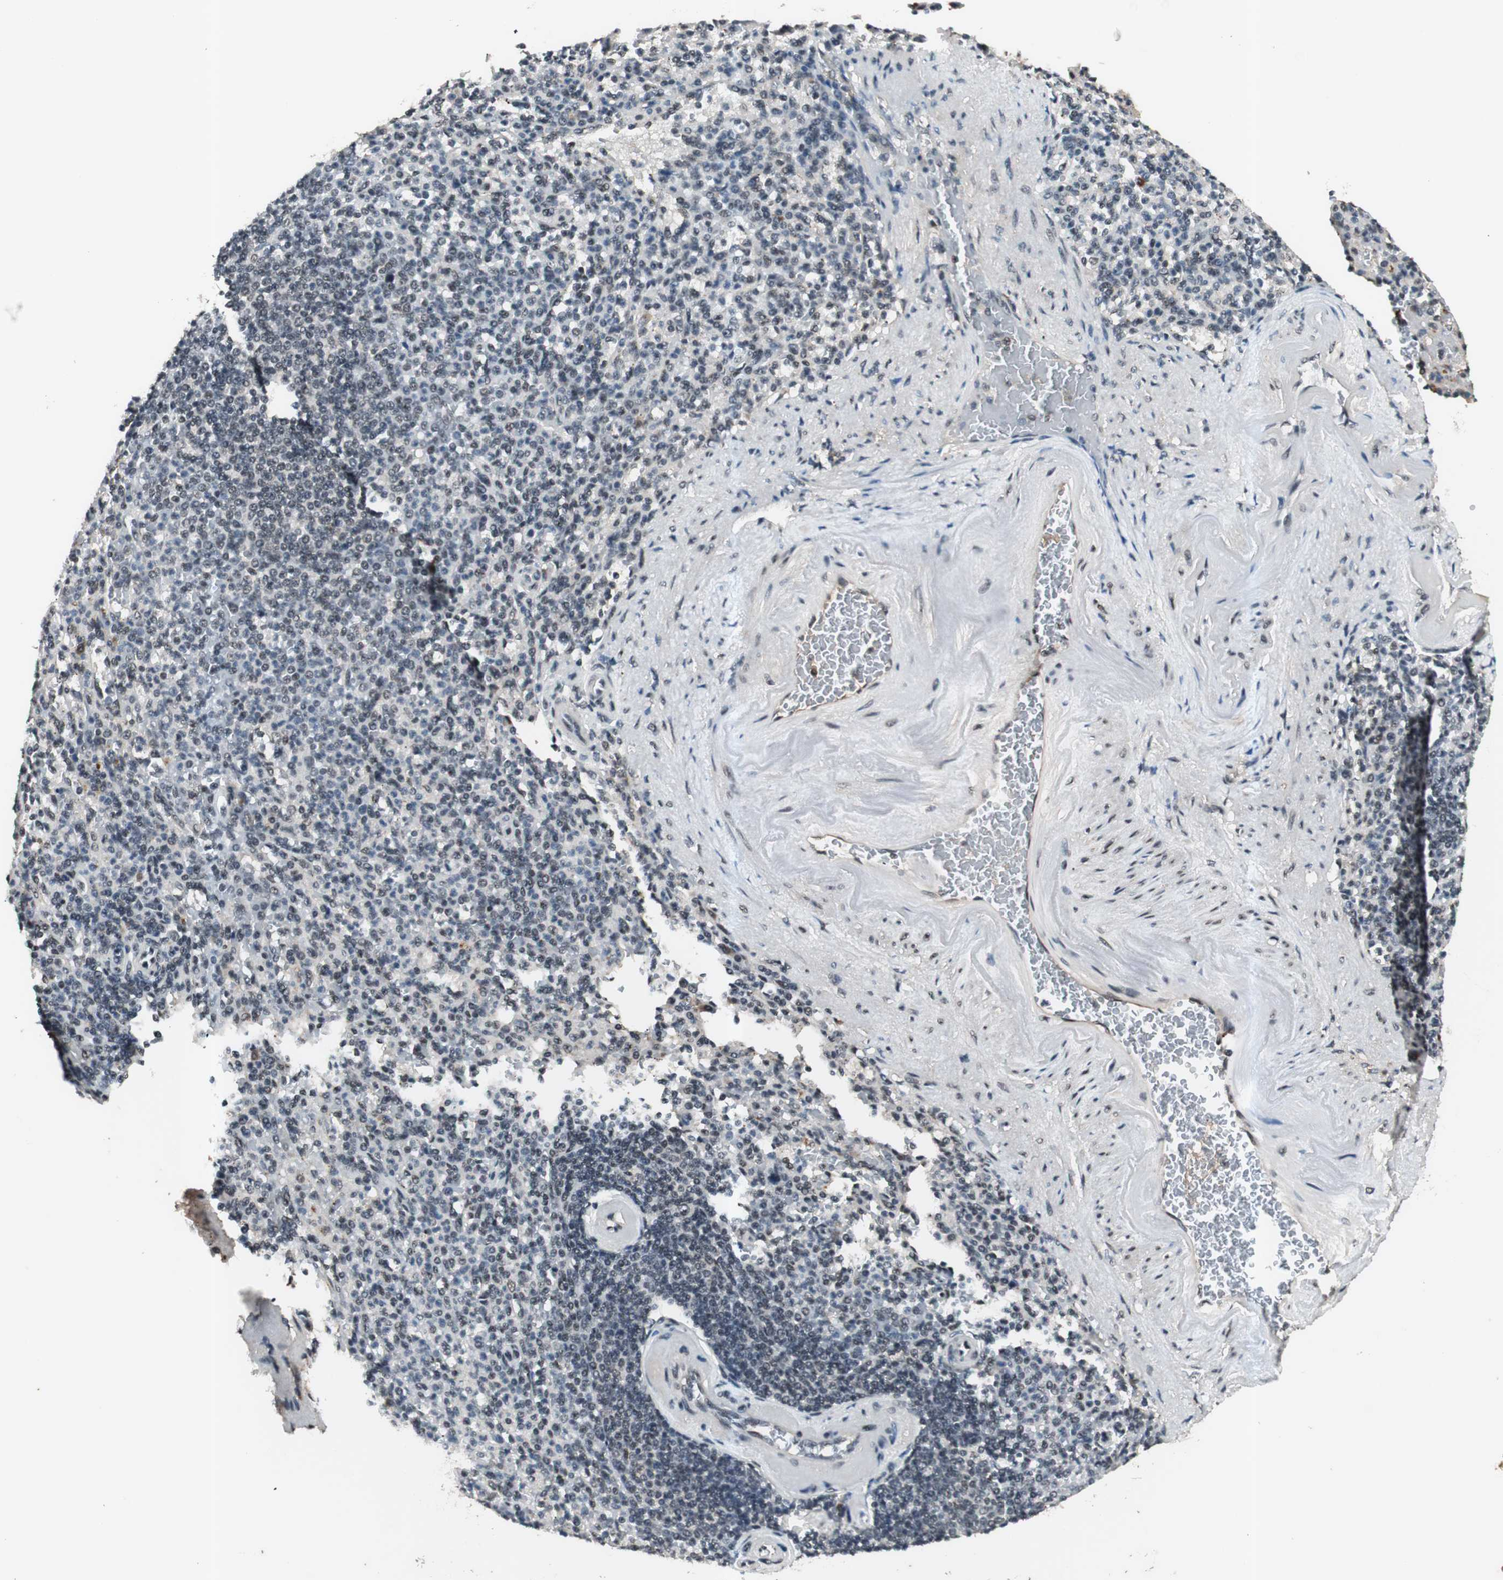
{"staining": {"intensity": "weak", "quantity": "<25%", "location": "nuclear"}, "tissue": "spleen", "cell_type": "Cells in red pulp", "image_type": "normal", "snomed": [{"axis": "morphology", "description": "Normal tissue, NOS"}, {"axis": "topography", "description": "Spleen"}], "caption": "DAB immunohistochemical staining of normal human spleen shows no significant staining in cells in red pulp.", "gene": "NFRKB", "patient": {"sex": "female", "age": 74}}